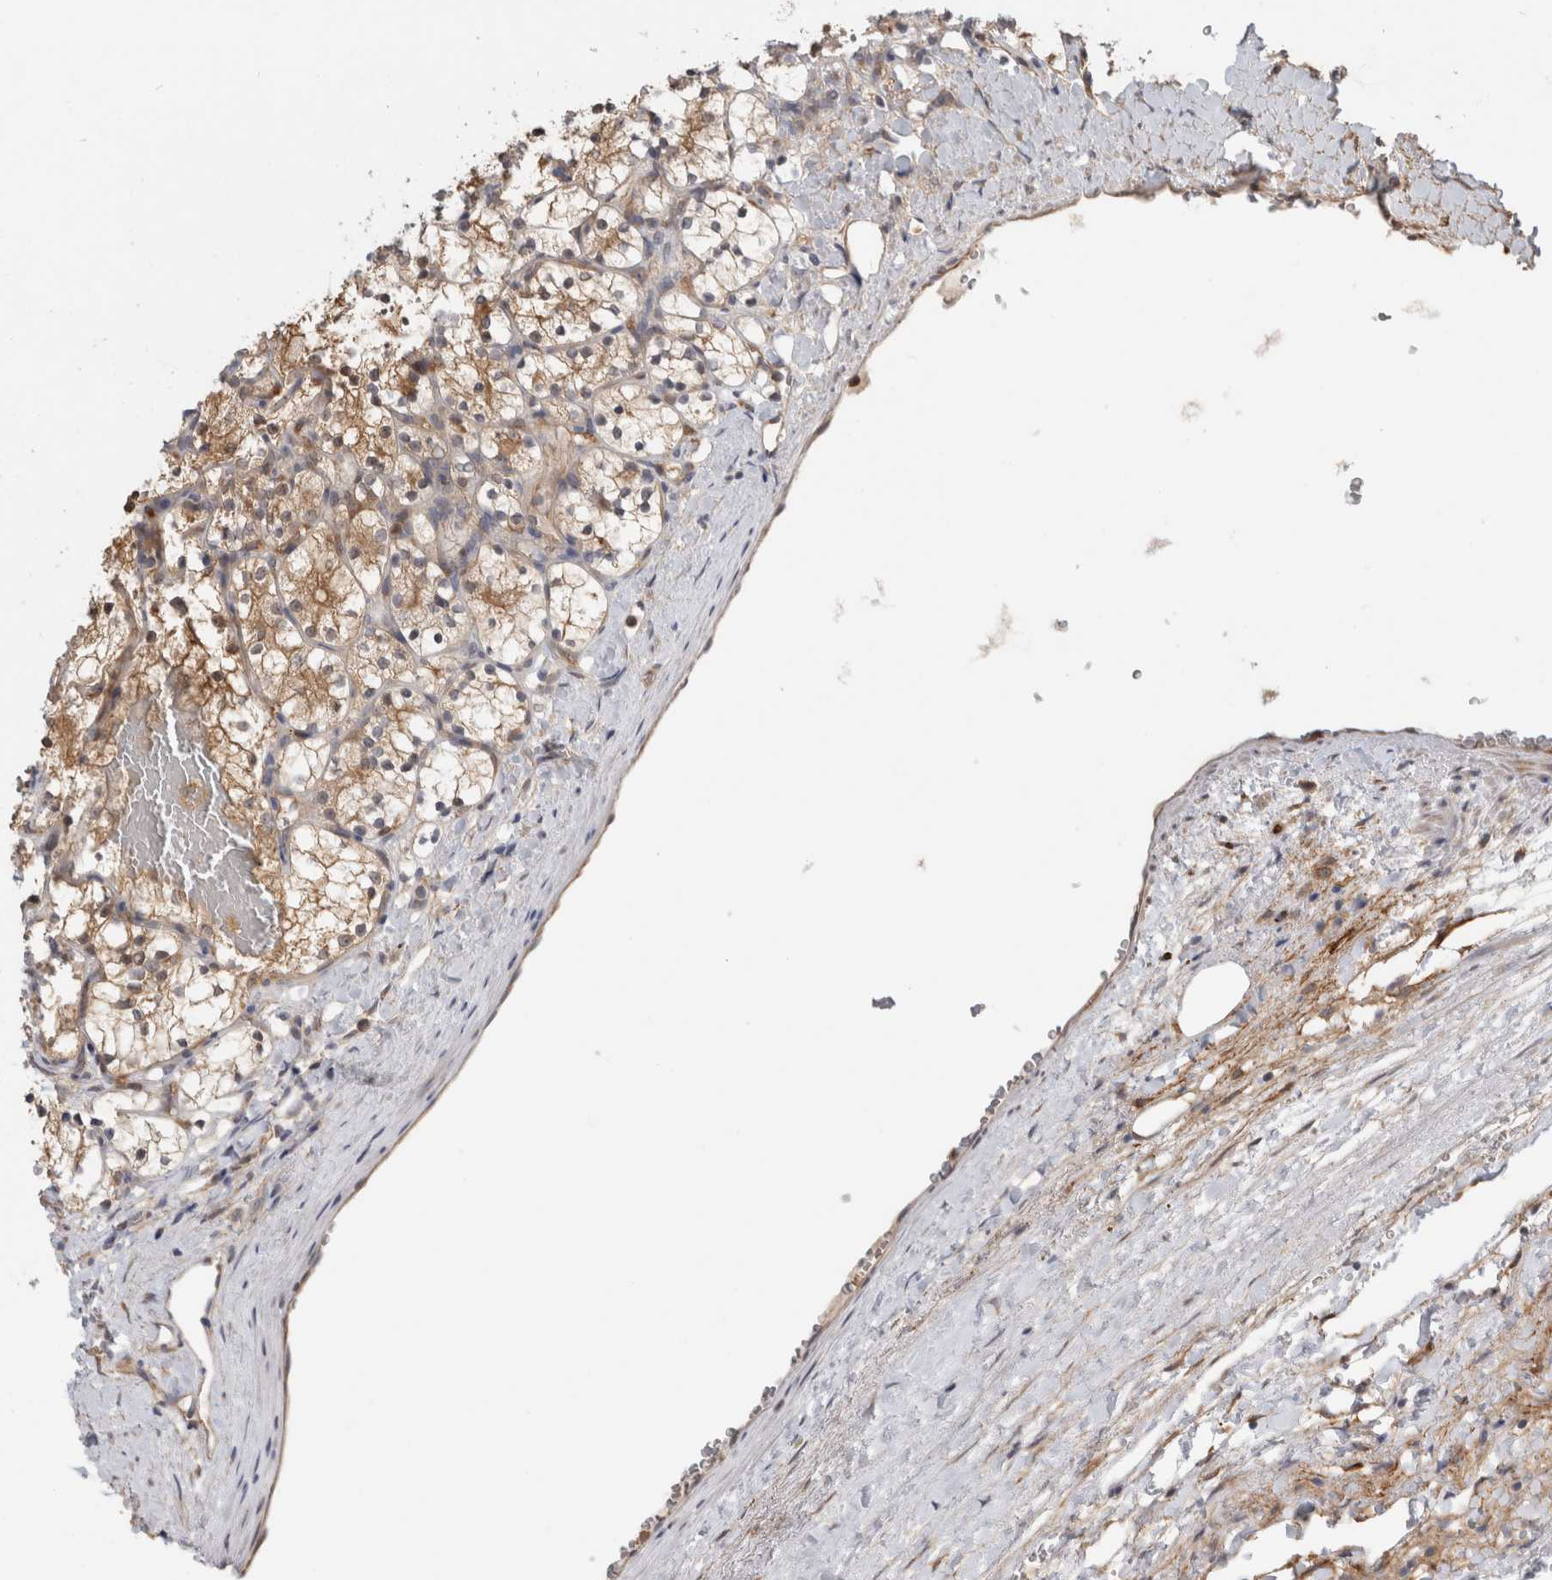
{"staining": {"intensity": "moderate", "quantity": "25%-75%", "location": "cytoplasmic/membranous"}, "tissue": "renal cancer", "cell_type": "Tumor cells", "image_type": "cancer", "snomed": [{"axis": "morphology", "description": "Adenocarcinoma, NOS"}, {"axis": "topography", "description": "Kidney"}], "caption": "Immunohistochemical staining of renal cancer (adenocarcinoma) demonstrates medium levels of moderate cytoplasmic/membranous staining in approximately 25%-75% of tumor cells. (DAB (3,3'-diaminobenzidine) = brown stain, brightfield microscopy at high magnification).", "gene": "PGM1", "patient": {"sex": "female", "age": 69}}